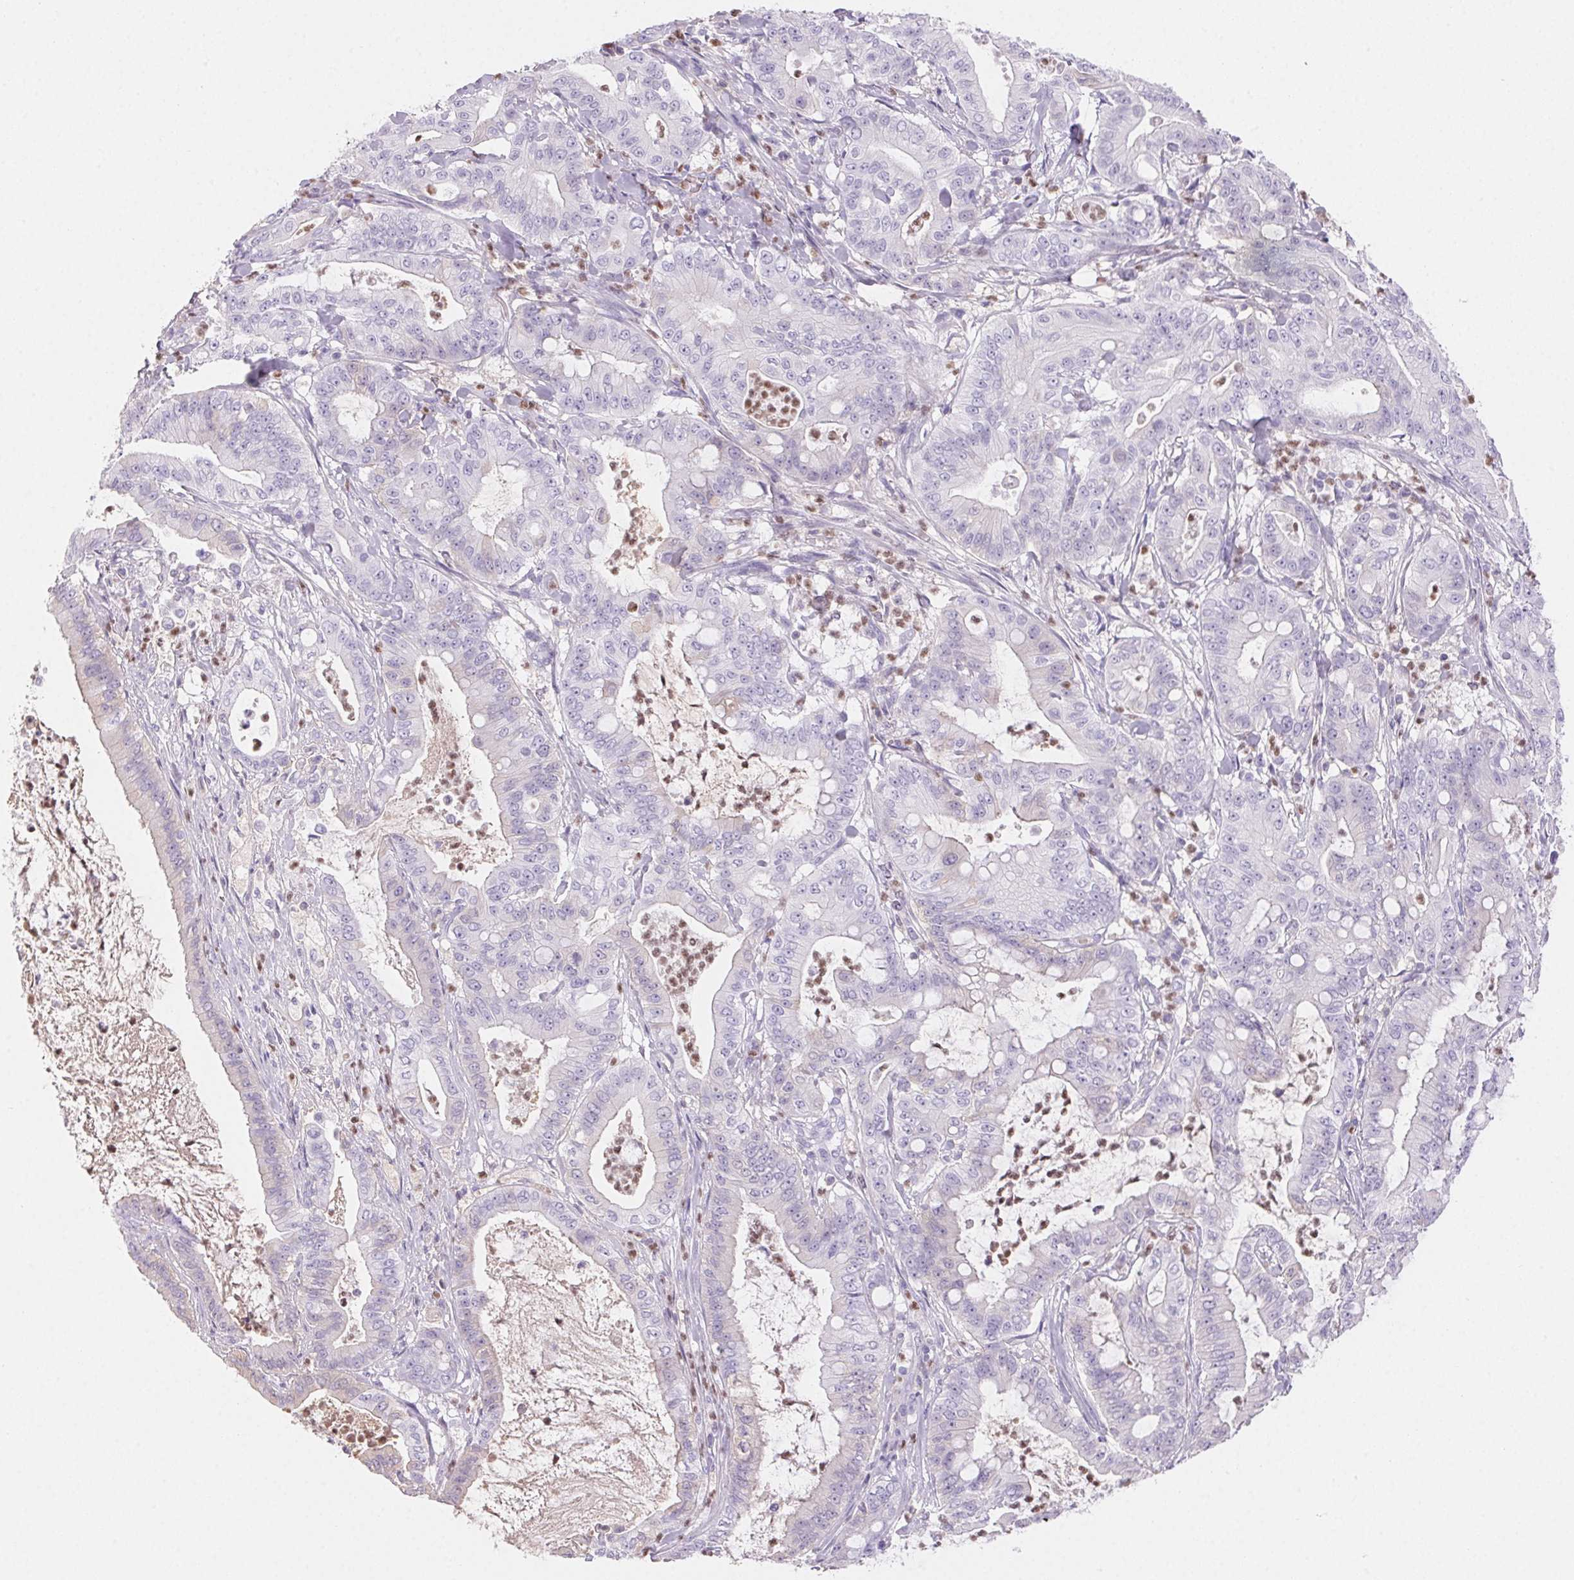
{"staining": {"intensity": "negative", "quantity": "none", "location": "none"}, "tissue": "pancreatic cancer", "cell_type": "Tumor cells", "image_type": "cancer", "snomed": [{"axis": "morphology", "description": "Adenocarcinoma, NOS"}, {"axis": "topography", "description": "Pancreas"}], "caption": "Photomicrograph shows no protein staining in tumor cells of adenocarcinoma (pancreatic) tissue.", "gene": "PADI4", "patient": {"sex": "male", "age": 71}}